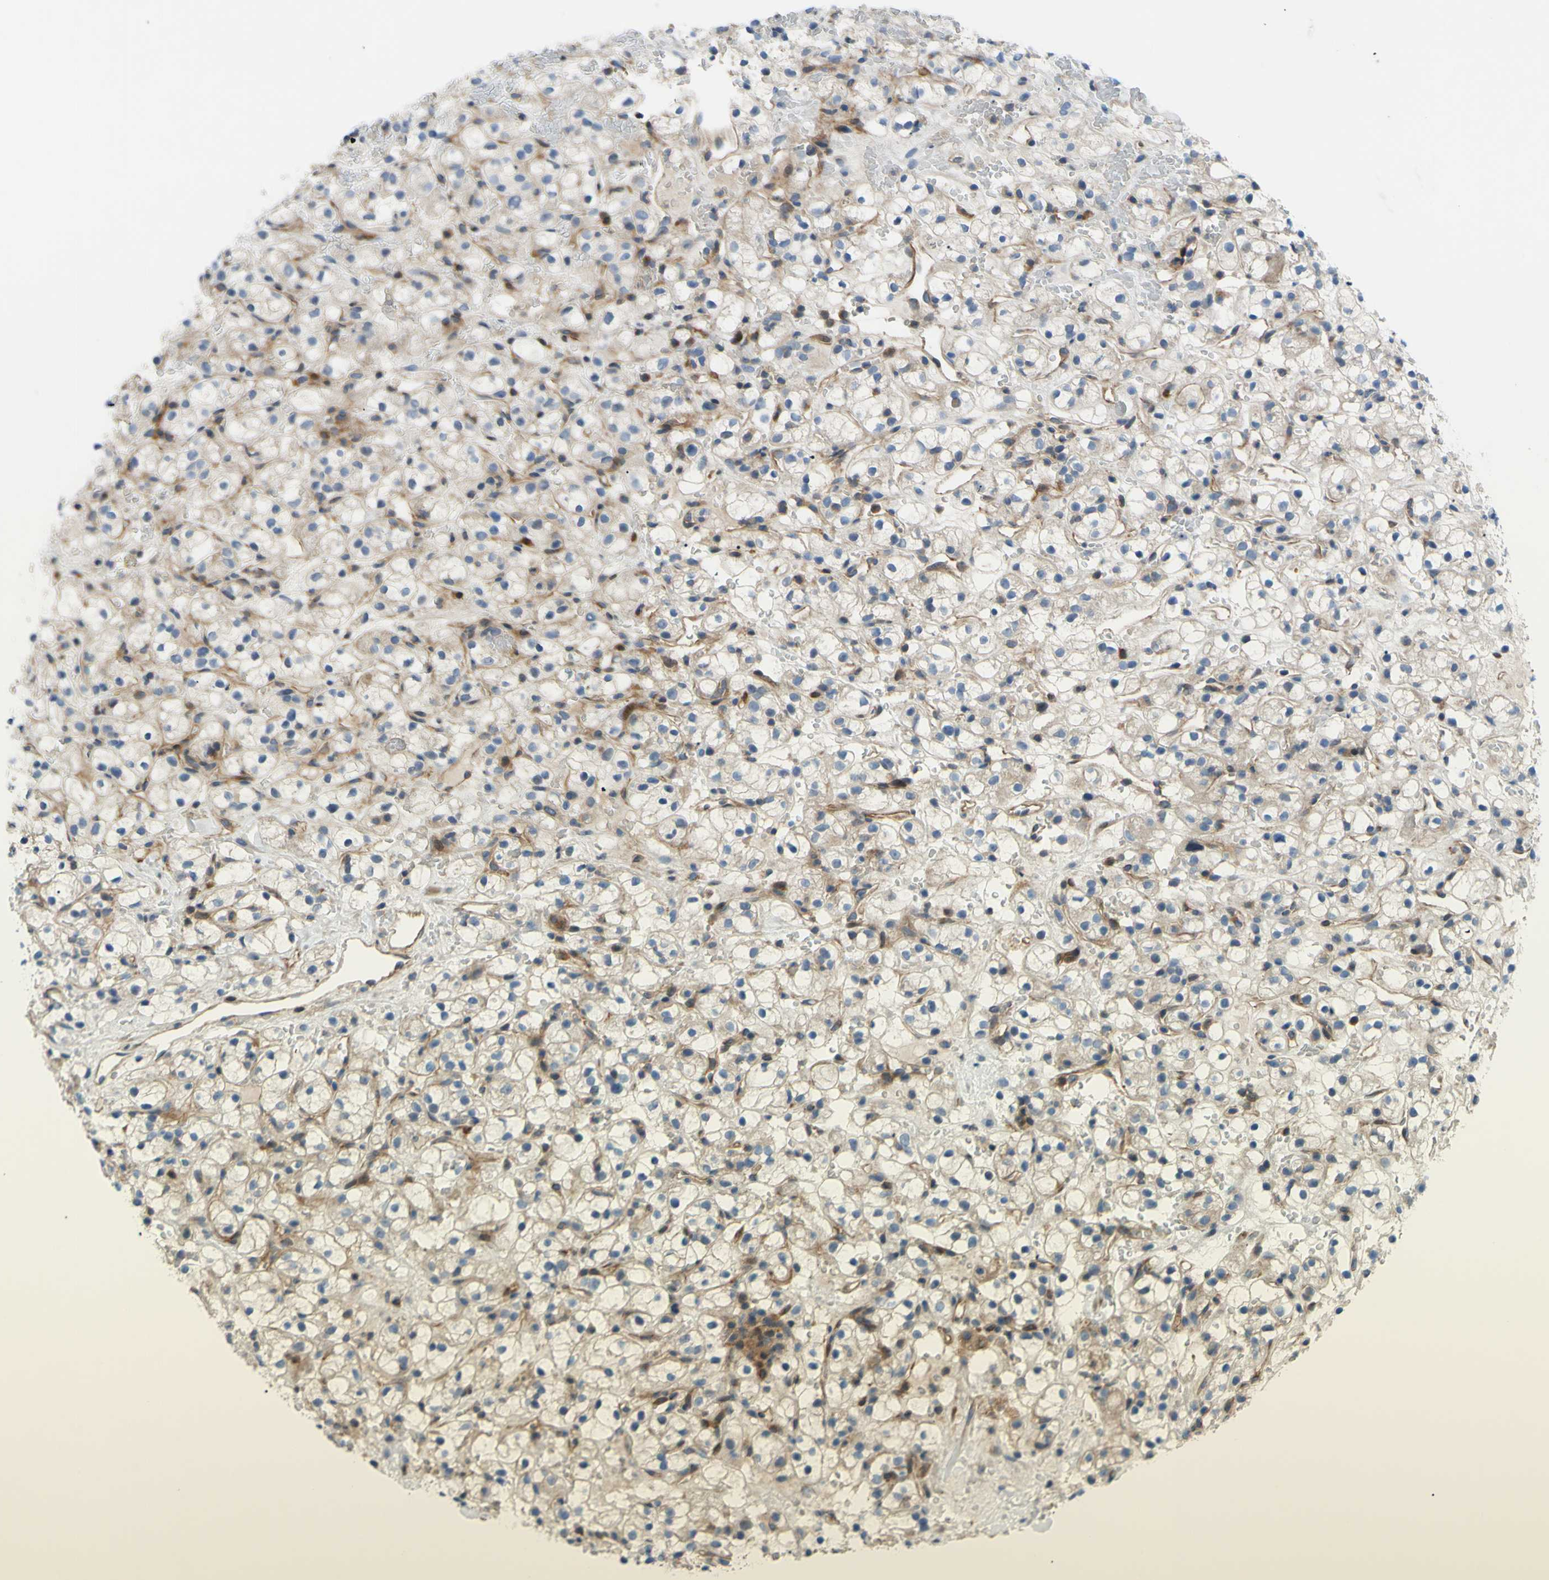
{"staining": {"intensity": "weak", "quantity": "<25%", "location": "cytoplasmic/membranous"}, "tissue": "renal cancer", "cell_type": "Tumor cells", "image_type": "cancer", "snomed": [{"axis": "morphology", "description": "Adenocarcinoma, NOS"}, {"axis": "topography", "description": "Kidney"}], "caption": "There is no significant positivity in tumor cells of renal cancer.", "gene": "PAK2", "patient": {"sex": "male", "age": 61}}